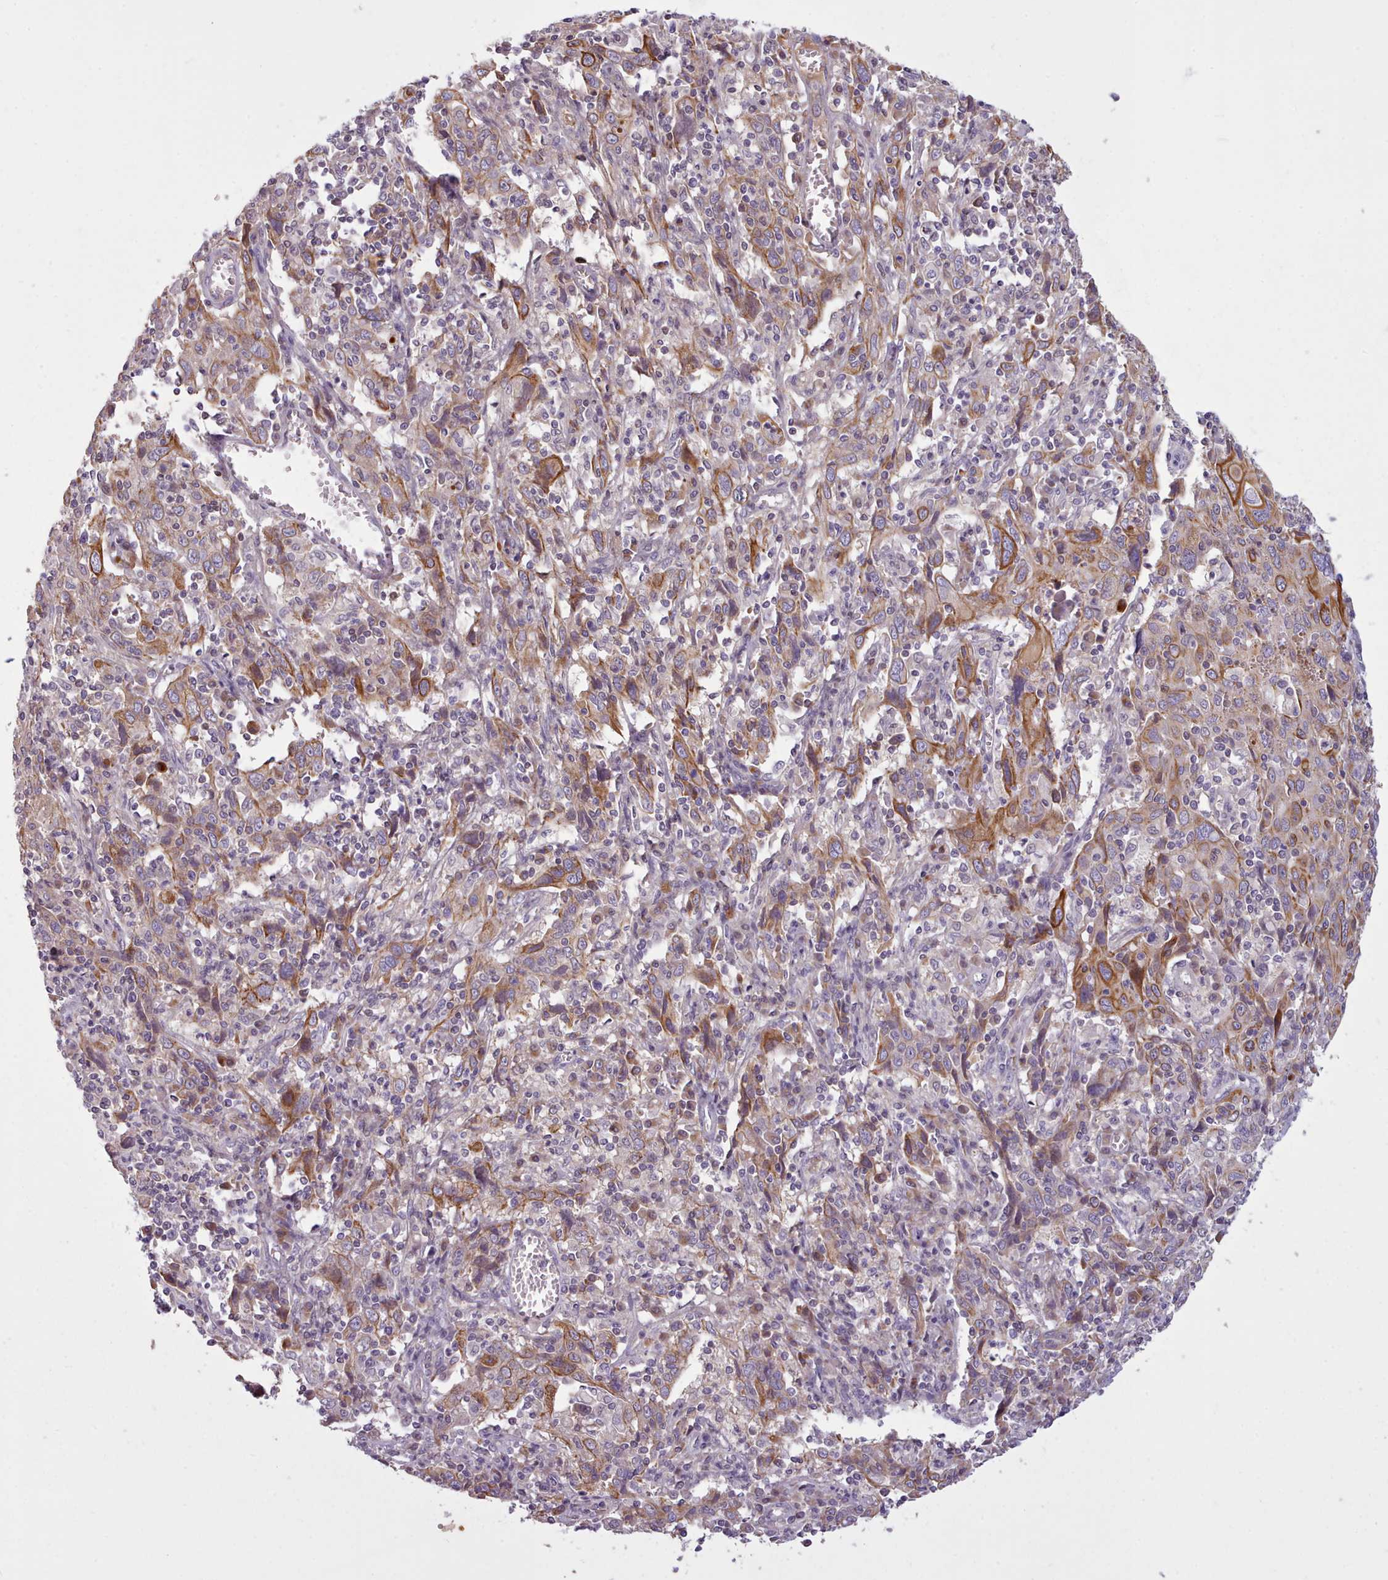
{"staining": {"intensity": "moderate", "quantity": "25%-75%", "location": "cytoplasmic/membranous"}, "tissue": "cervical cancer", "cell_type": "Tumor cells", "image_type": "cancer", "snomed": [{"axis": "morphology", "description": "Squamous cell carcinoma, NOS"}, {"axis": "topography", "description": "Cervix"}], "caption": "Moderate cytoplasmic/membranous protein staining is seen in approximately 25%-75% of tumor cells in cervical cancer.", "gene": "NMRK1", "patient": {"sex": "female", "age": 46}}